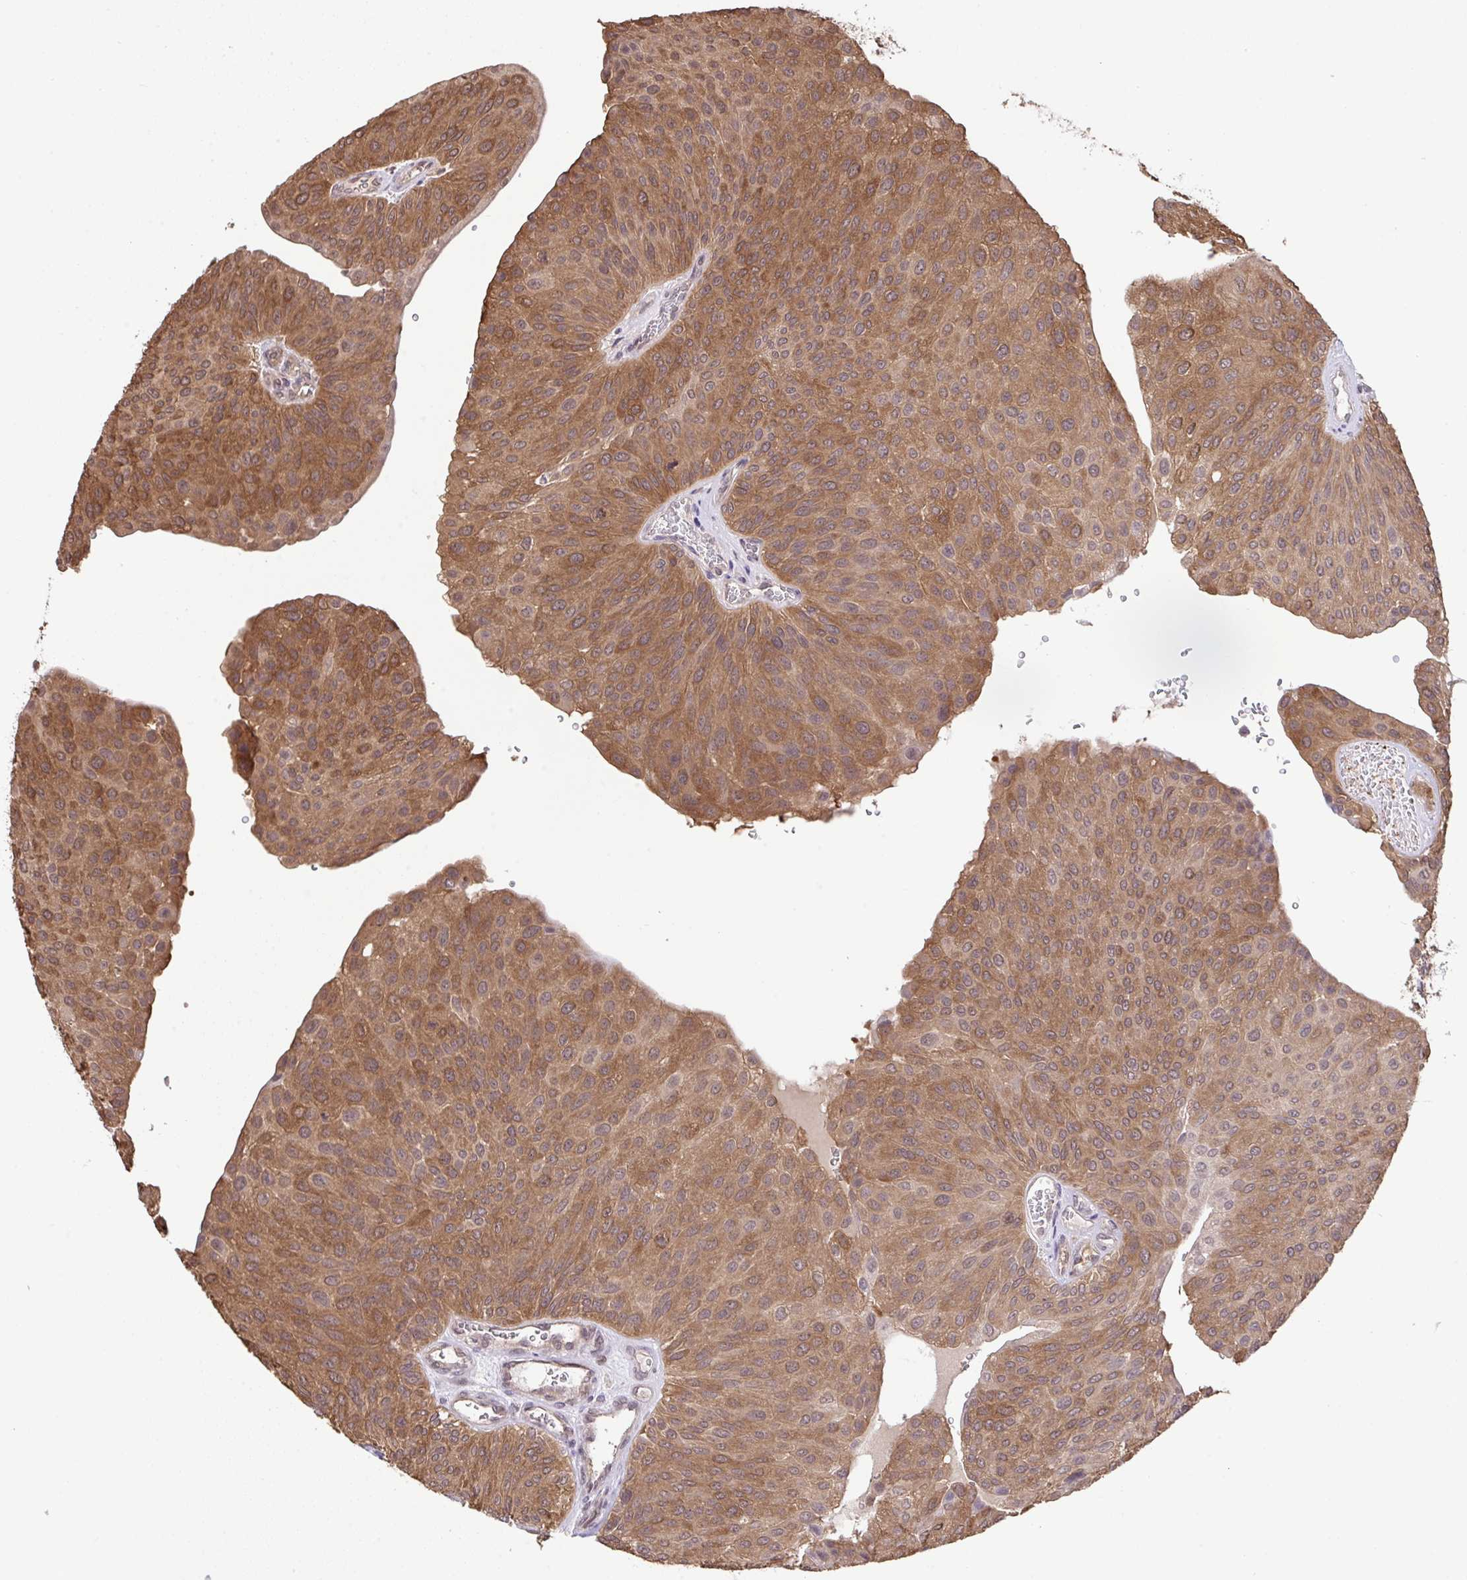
{"staining": {"intensity": "moderate", "quantity": ">75%", "location": "cytoplasmic/membranous"}, "tissue": "urothelial cancer", "cell_type": "Tumor cells", "image_type": "cancer", "snomed": [{"axis": "morphology", "description": "Urothelial carcinoma, NOS"}, {"axis": "topography", "description": "Urinary bladder"}], "caption": "Tumor cells exhibit medium levels of moderate cytoplasmic/membranous expression in about >75% of cells in urothelial cancer. The staining is performed using DAB (3,3'-diaminobenzidine) brown chromogen to label protein expression. The nuclei are counter-stained blue using hematoxylin.", "gene": "C12orf57", "patient": {"sex": "male", "age": 67}}